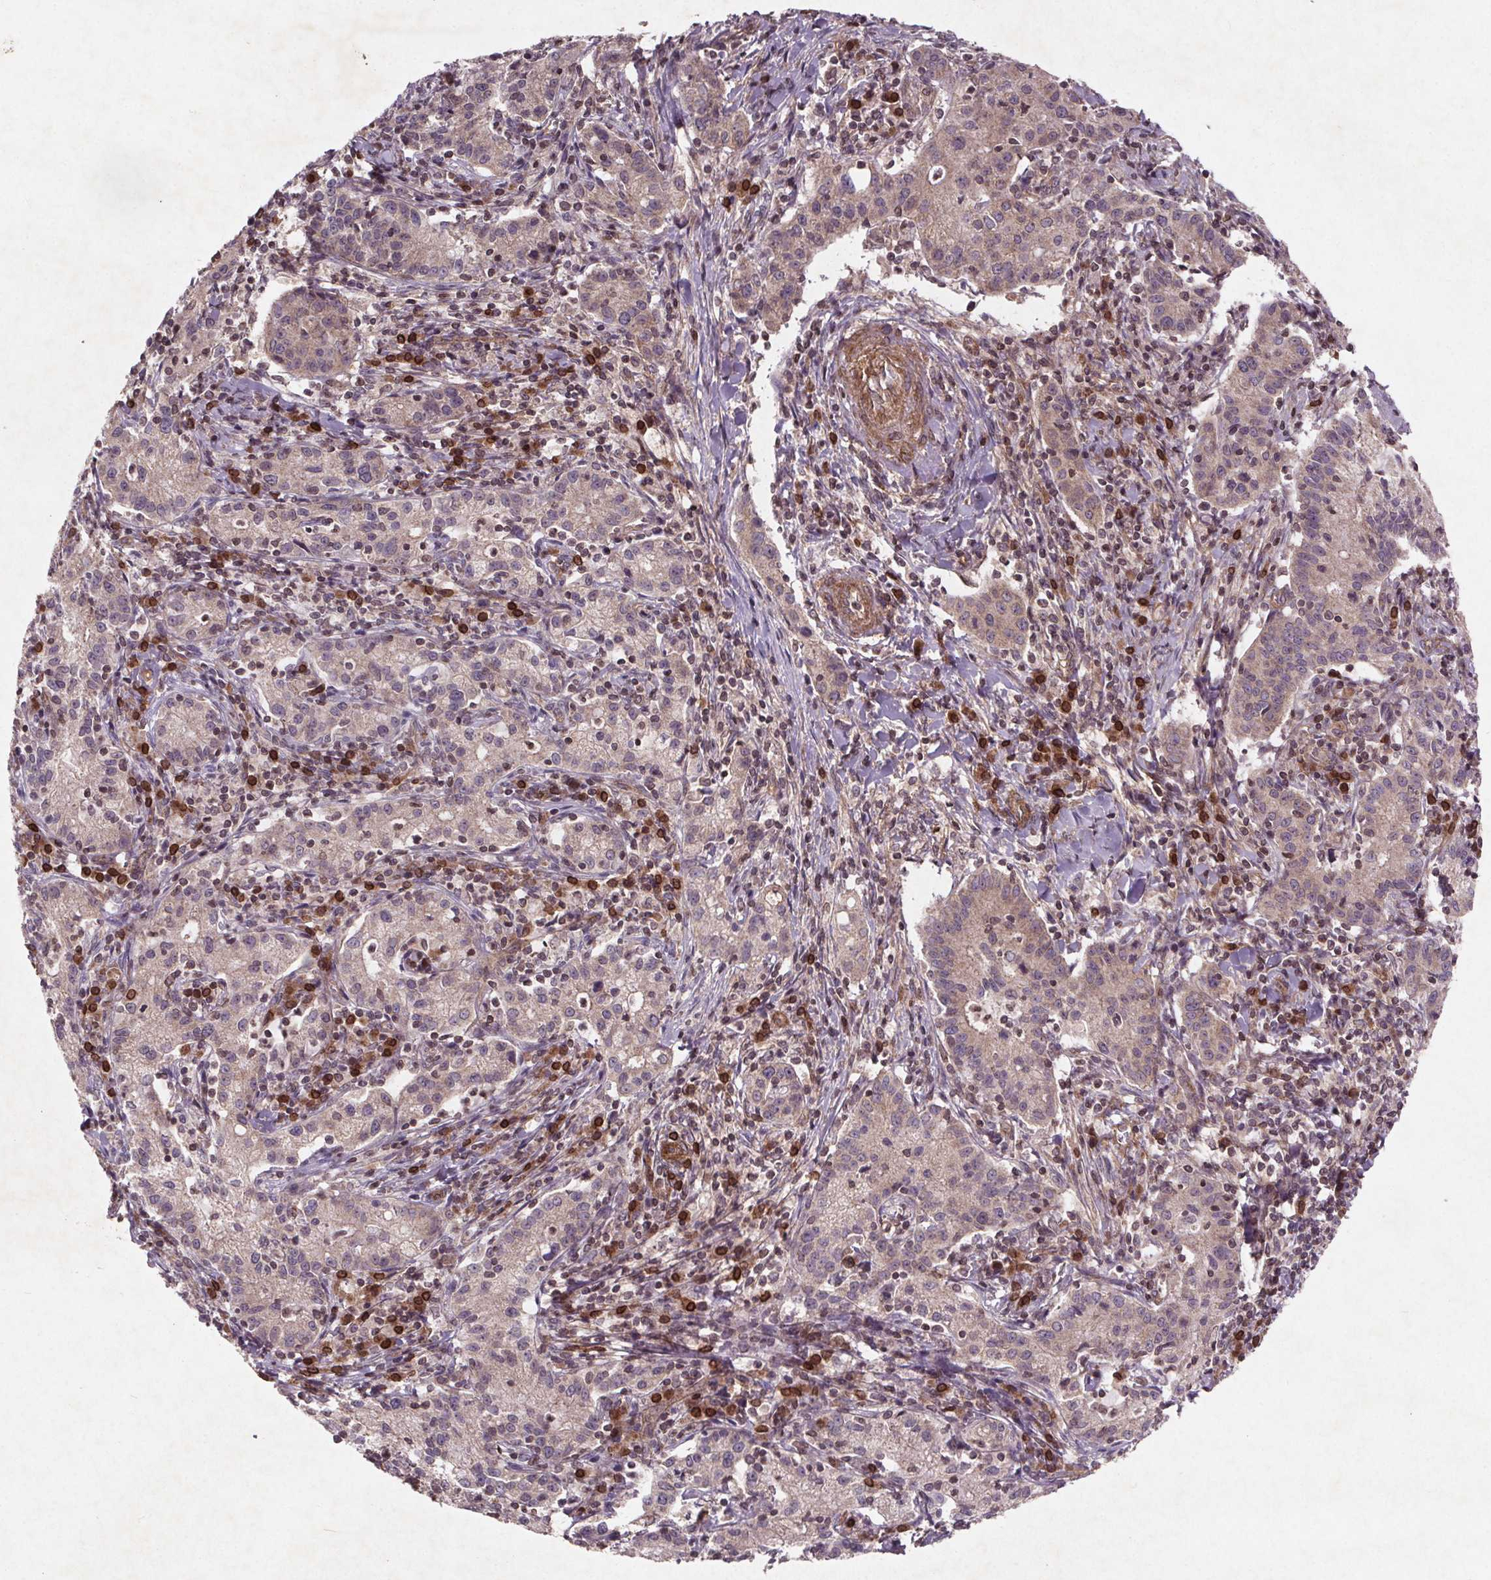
{"staining": {"intensity": "negative", "quantity": "none", "location": "none"}, "tissue": "cervical cancer", "cell_type": "Tumor cells", "image_type": "cancer", "snomed": [{"axis": "morphology", "description": "Normal tissue, NOS"}, {"axis": "morphology", "description": "Adenocarcinoma, NOS"}, {"axis": "topography", "description": "Cervix"}], "caption": "Protein analysis of cervical adenocarcinoma demonstrates no significant staining in tumor cells. (Immunohistochemistry (ihc), brightfield microscopy, high magnification).", "gene": "STRN3", "patient": {"sex": "female", "age": 44}}